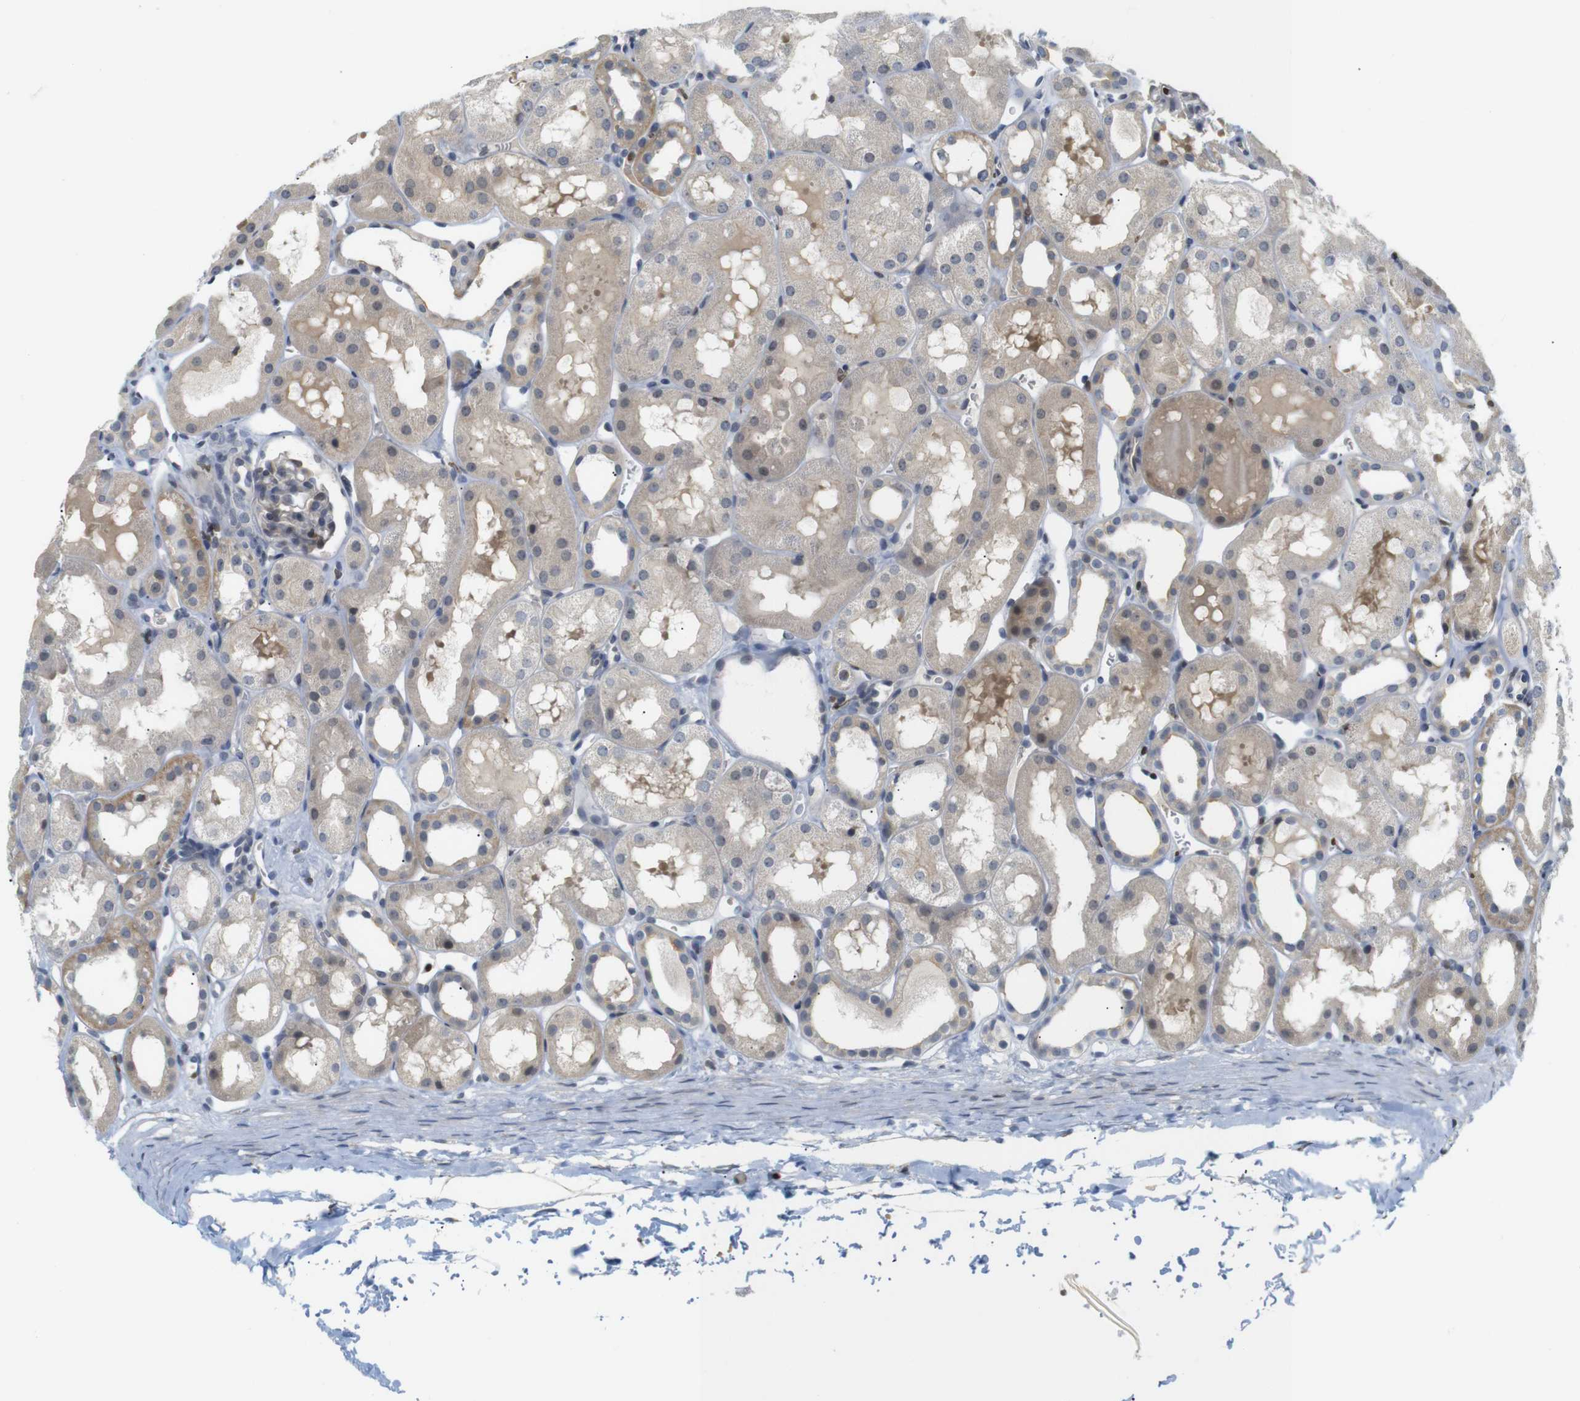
{"staining": {"intensity": "weak", "quantity": "25%-75%", "location": "cytoplasmic/membranous"}, "tissue": "kidney", "cell_type": "Cells in glomeruli", "image_type": "normal", "snomed": [{"axis": "morphology", "description": "Normal tissue, NOS"}, {"axis": "topography", "description": "Kidney"}, {"axis": "topography", "description": "Urinary bladder"}], "caption": "Immunohistochemical staining of normal human kidney displays weak cytoplasmic/membranous protein staining in about 25%-75% of cells in glomeruli.", "gene": "MBD1", "patient": {"sex": "male", "age": 16}}